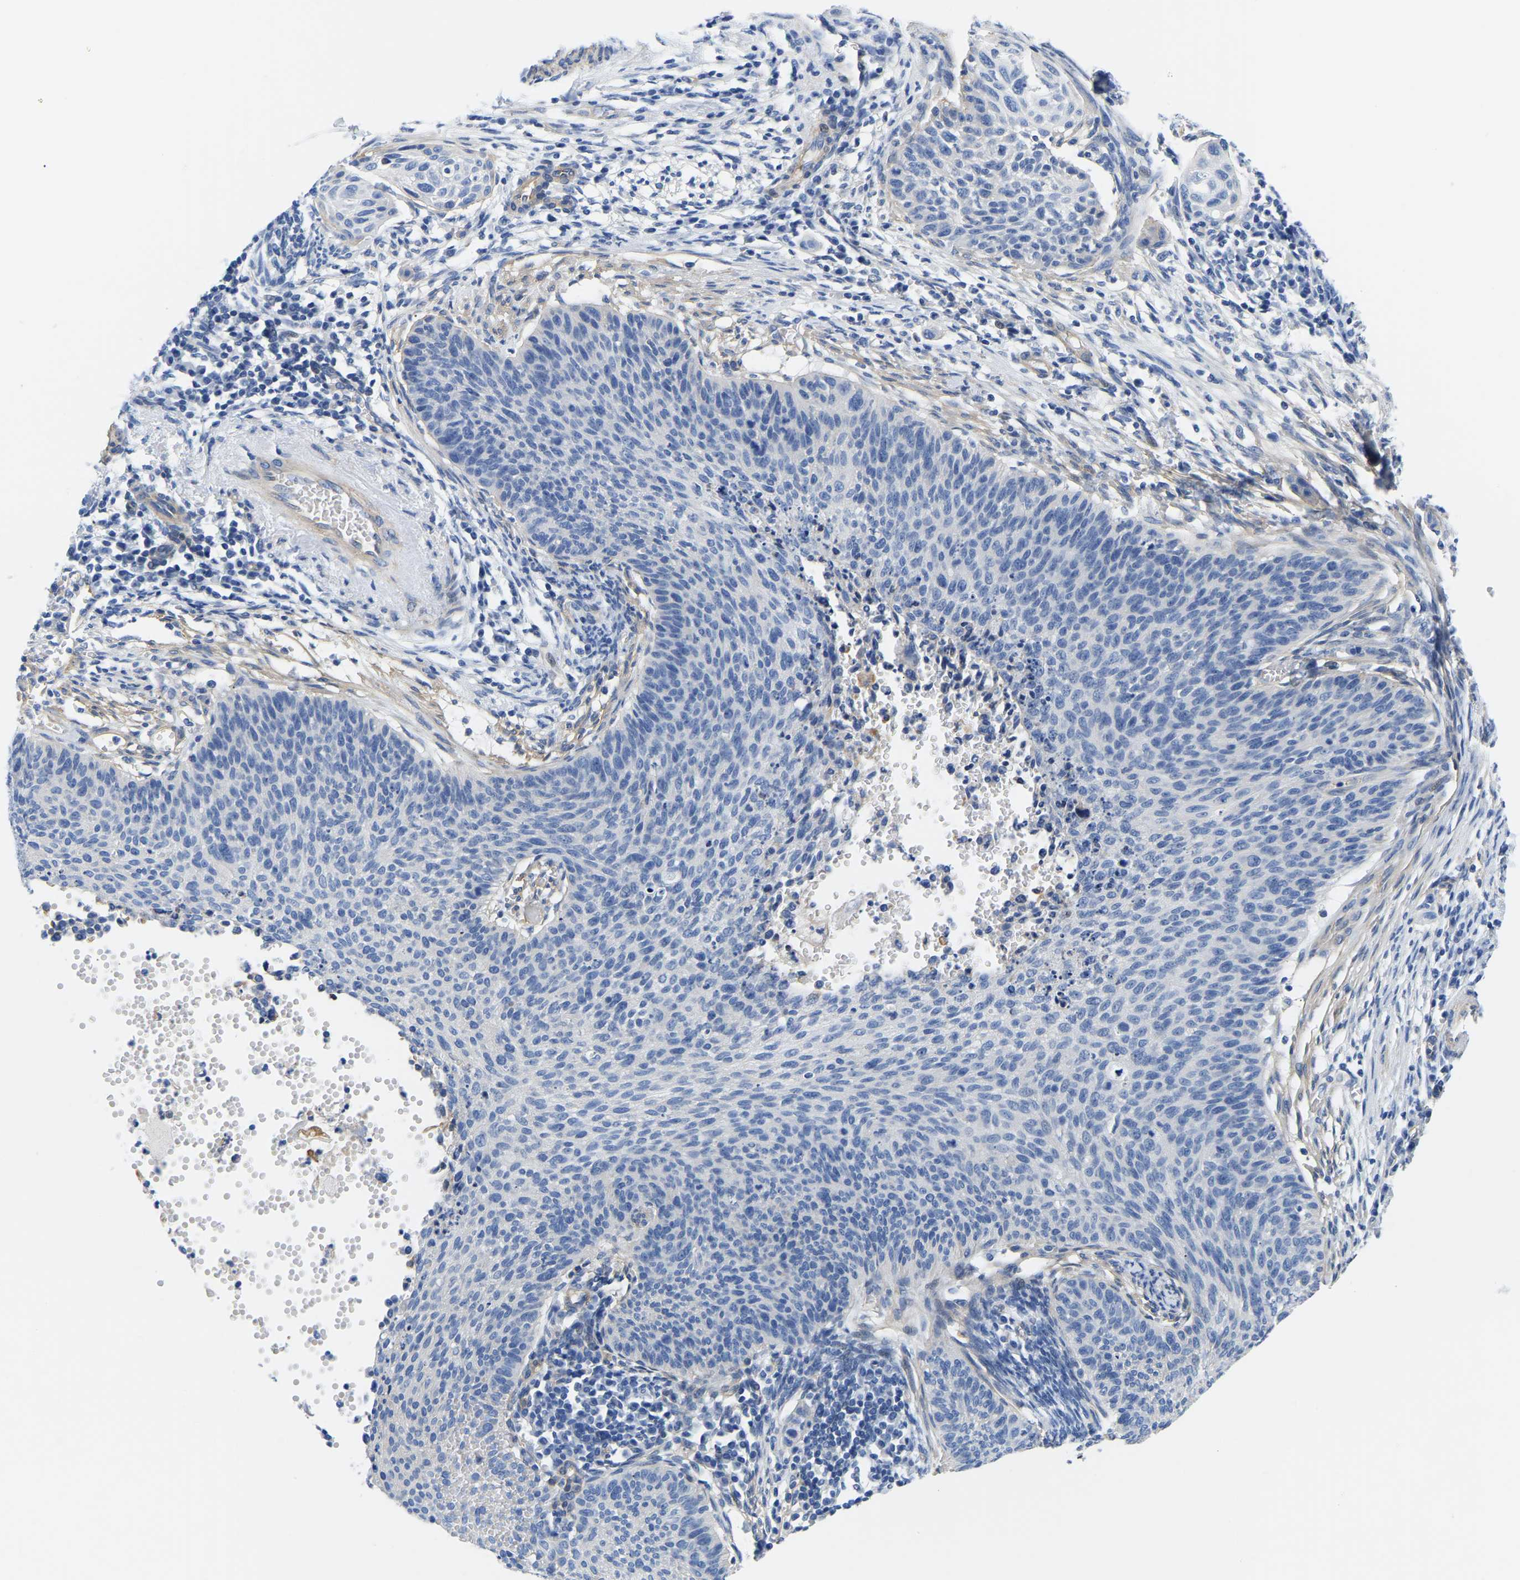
{"staining": {"intensity": "negative", "quantity": "none", "location": "none"}, "tissue": "cervical cancer", "cell_type": "Tumor cells", "image_type": "cancer", "snomed": [{"axis": "morphology", "description": "Squamous cell carcinoma, NOS"}, {"axis": "topography", "description": "Cervix"}], "caption": "The immunohistochemistry photomicrograph has no significant staining in tumor cells of cervical cancer (squamous cell carcinoma) tissue.", "gene": "UPK3A", "patient": {"sex": "female", "age": 70}}